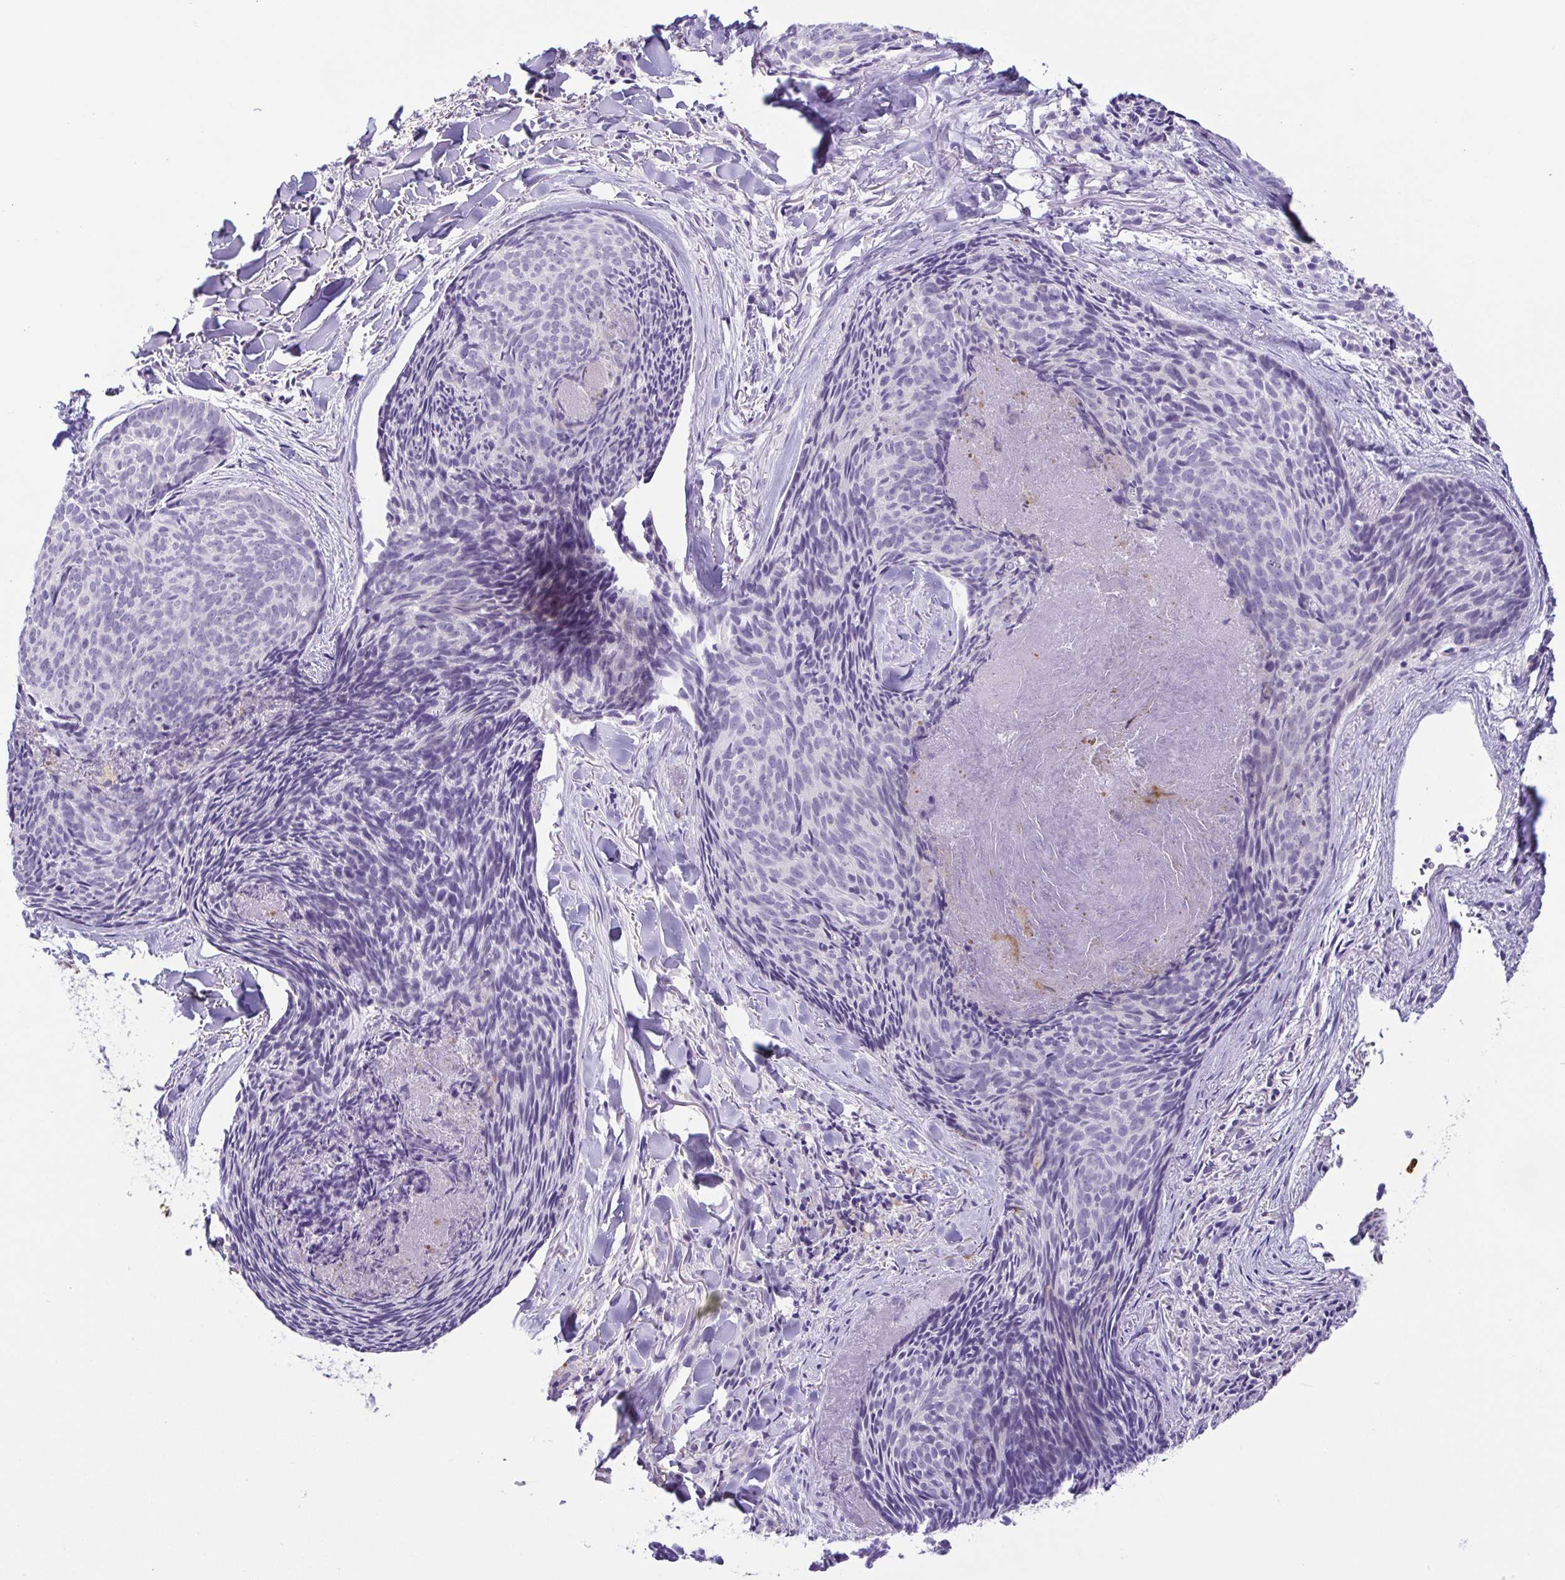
{"staining": {"intensity": "negative", "quantity": "none", "location": "none"}, "tissue": "skin cancer", "cell_type": "Tumor cells", "image_type": "cancer", "snomed": [{"axis": "morphology", "description": "Basal cell carcinoma"}, {"axis": "topography", "description": "Skin"}], "caption": "An image of skin cancer (basal cell carcinoma) stained for a protein displays no brown staining in tumor cells.", "gene": "TERT", "patient": {"sex": "female", "age": 82}}